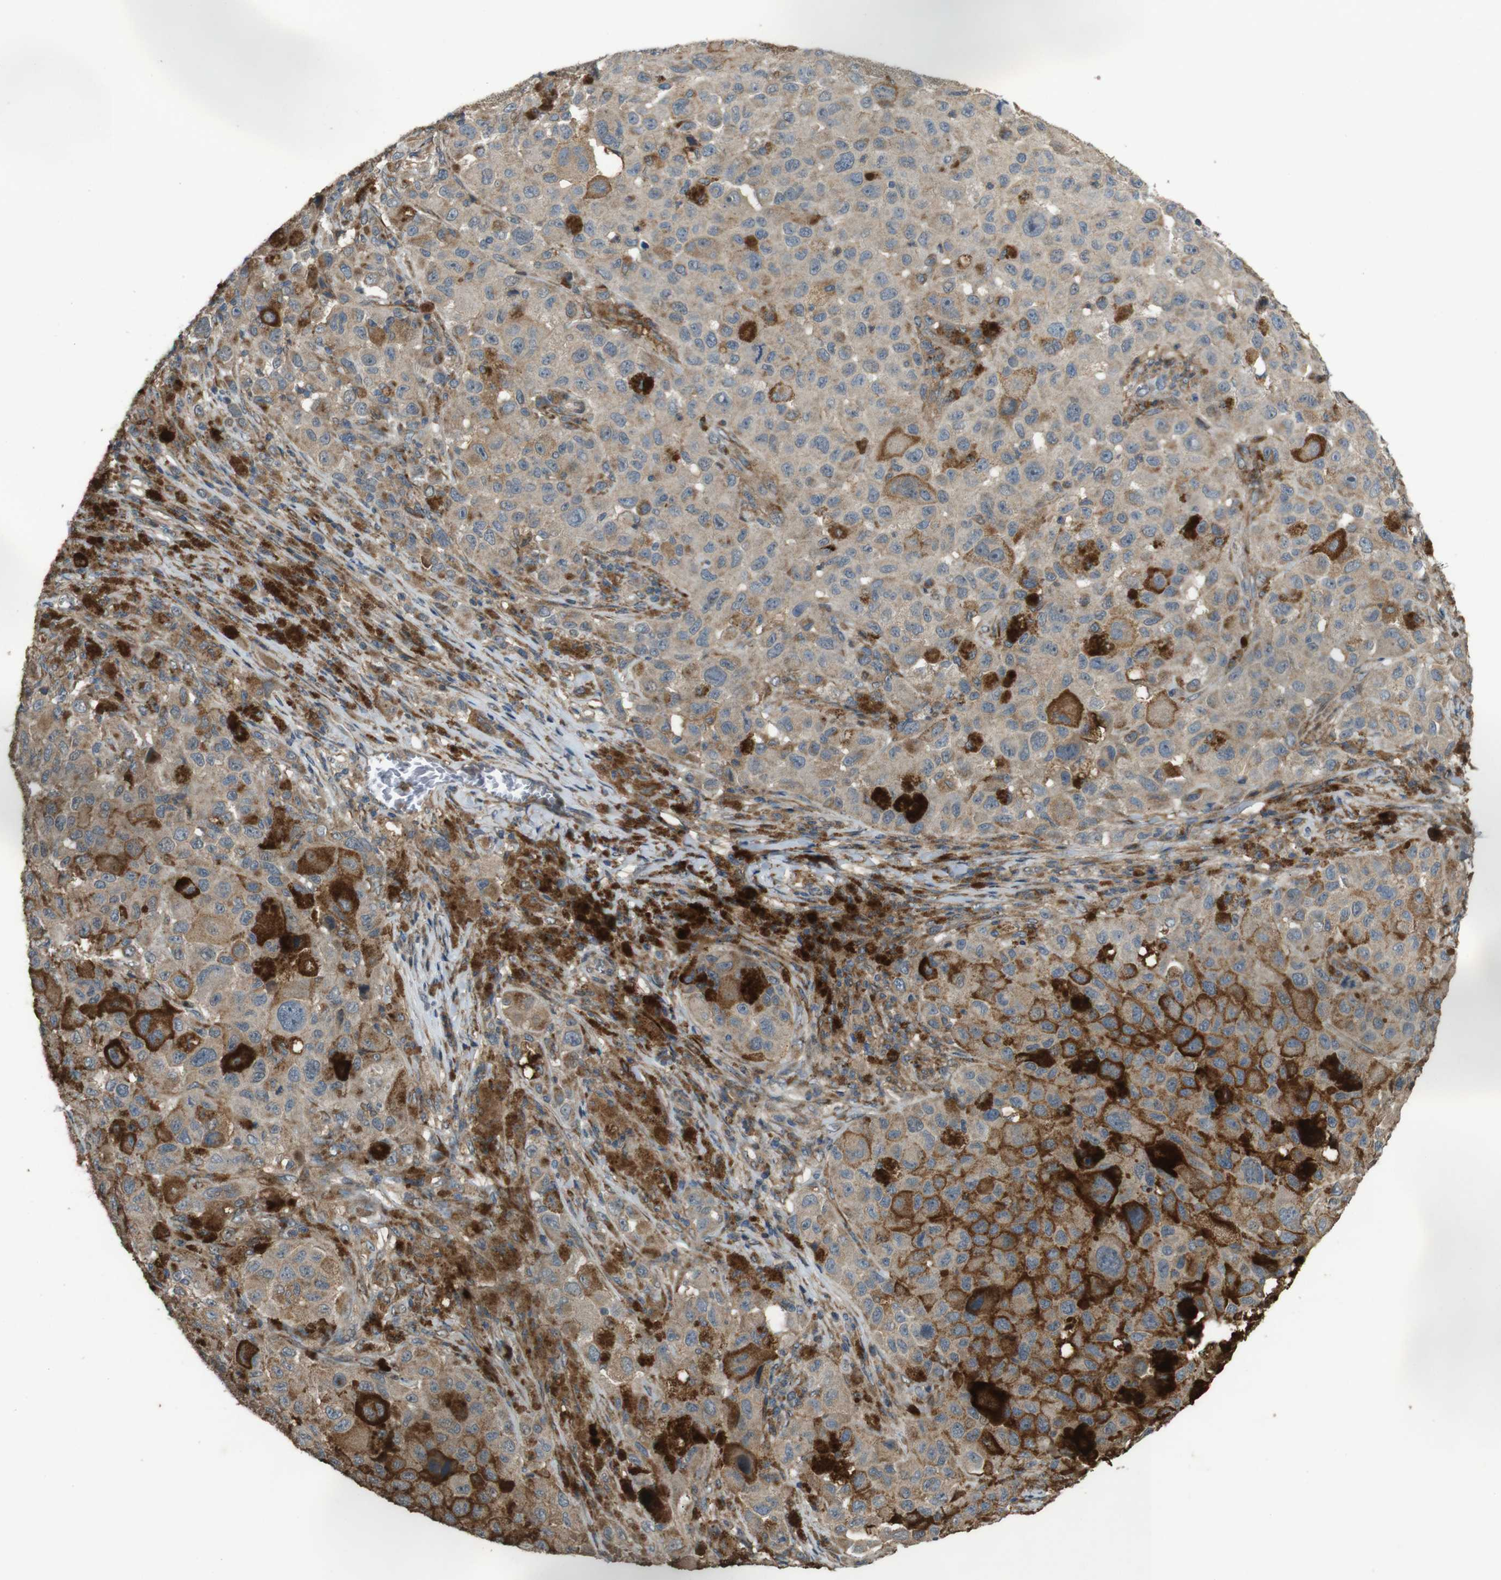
{"staining": {"intensity": "weak", "quantity": ">75%", "location": "cytoplasmic/membranous"}, "tissue": "melanoma", "cell_type": "Tumor cells", "image_type": "cancer", "snomed": [{"axis": "morphology", "description": "Malignant melanoma, NOS"}, {"axis": "topography", "description": "Skin"}], "caption": "Protein staining shows weak cytoplasmic/membranous expression in approximately >75% of tumor cells in malignant melanoma.", "gene": "ARHGAP24", "patient": {"sex": "male", "age": 96}}